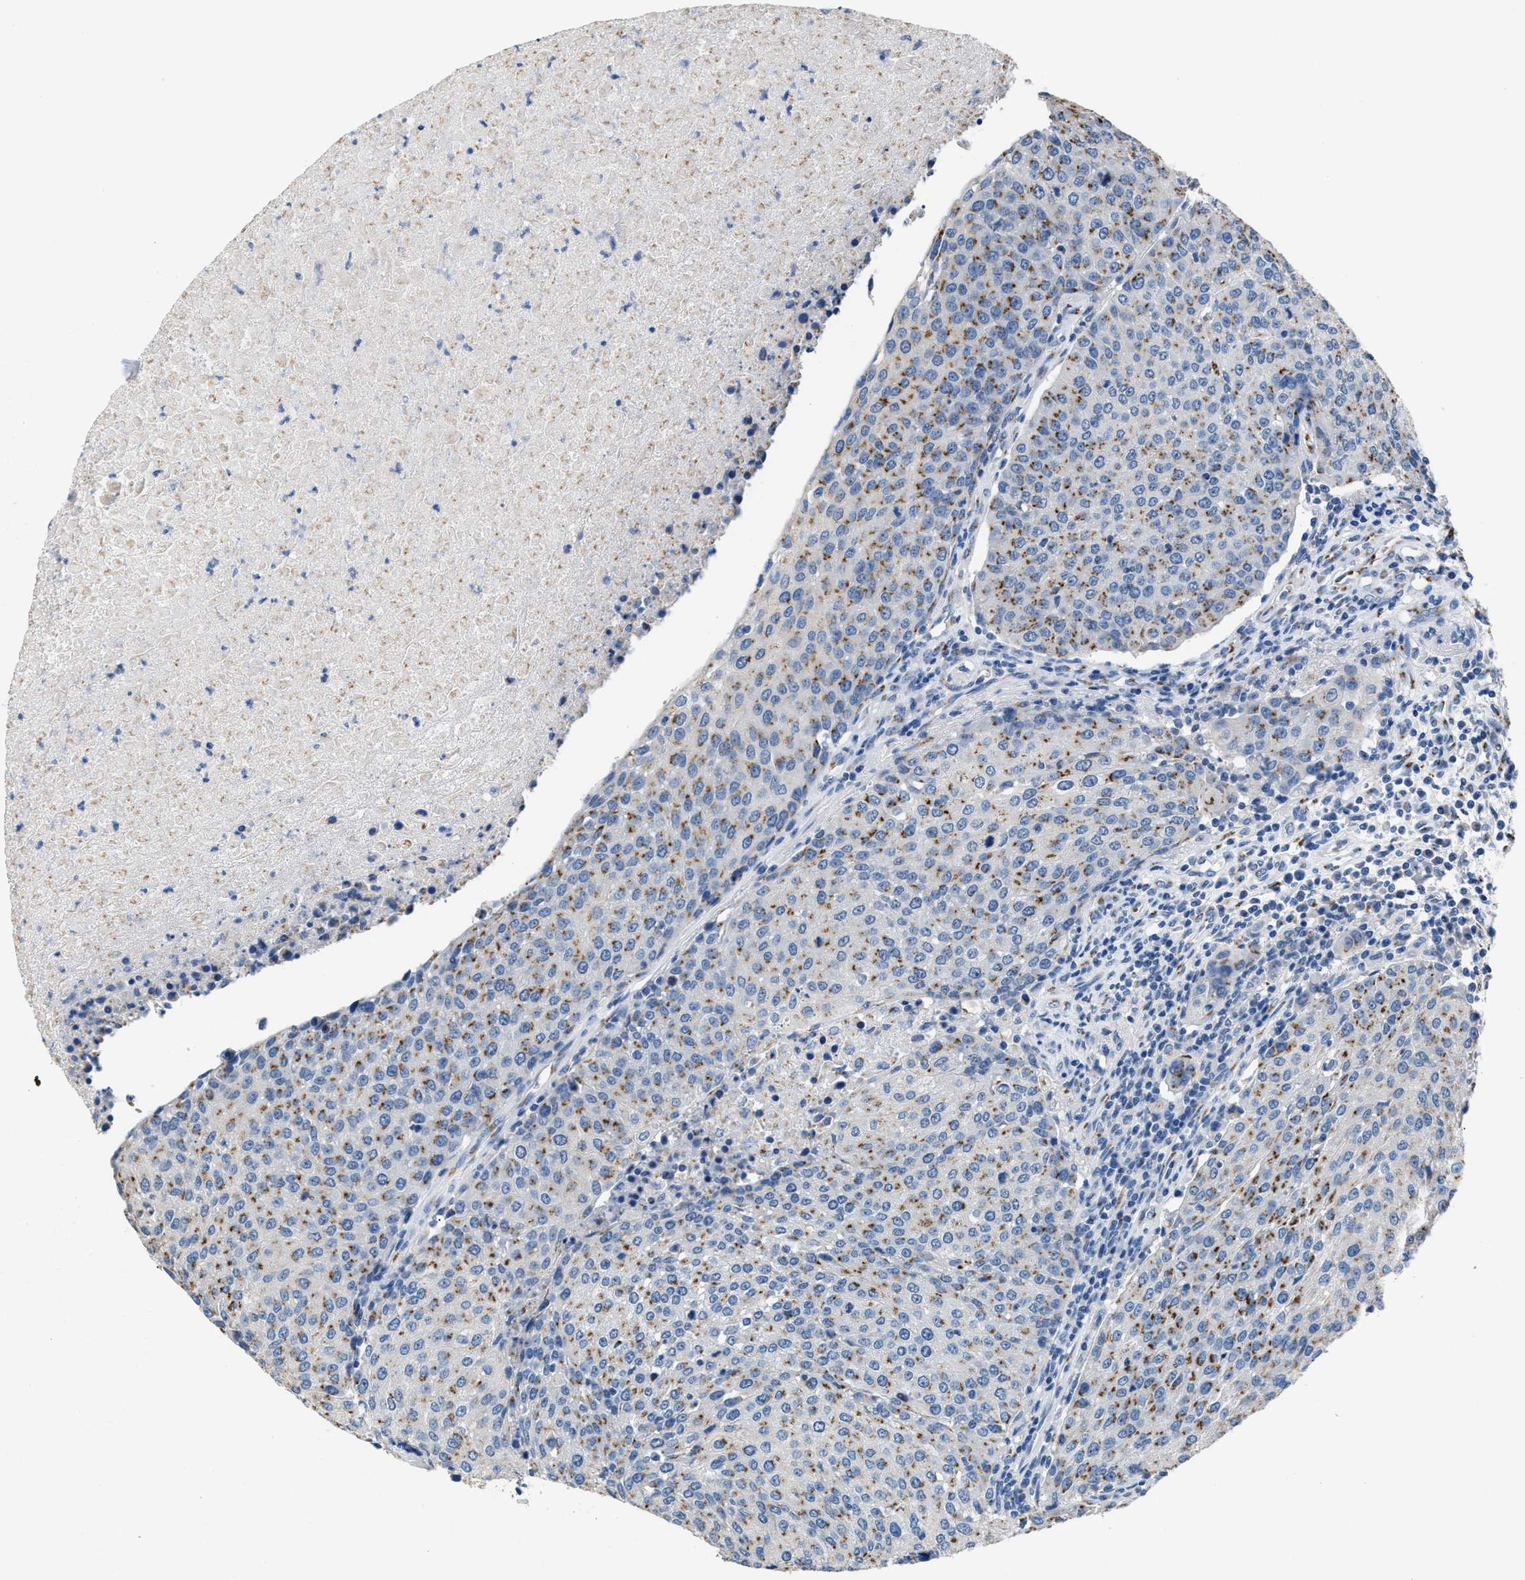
{"staining": {"intensity": "strong", "quantity": ">75%", "location": "cytoplasmic/membranous"}, "tissue": "urothelial cancer", "cell_type": "Tumor cells", "image_type": "cancer", "snomed": [{"axis": "morphology", "description": "Urothelial carcinoma, High grade"}, {"axis": "topography", "description": "Urinary bladder"}], "caption": "Immunohistochemical staining of high-grade urothelial carcinoma exhibits strong cytoplasmic/membranous protein expression in approximately >75% of tumor cells. (IHC, brightfield microscopy, high magnification).", "gene": "GOLM1", "patient": {"sex": "female", "age": 85}}